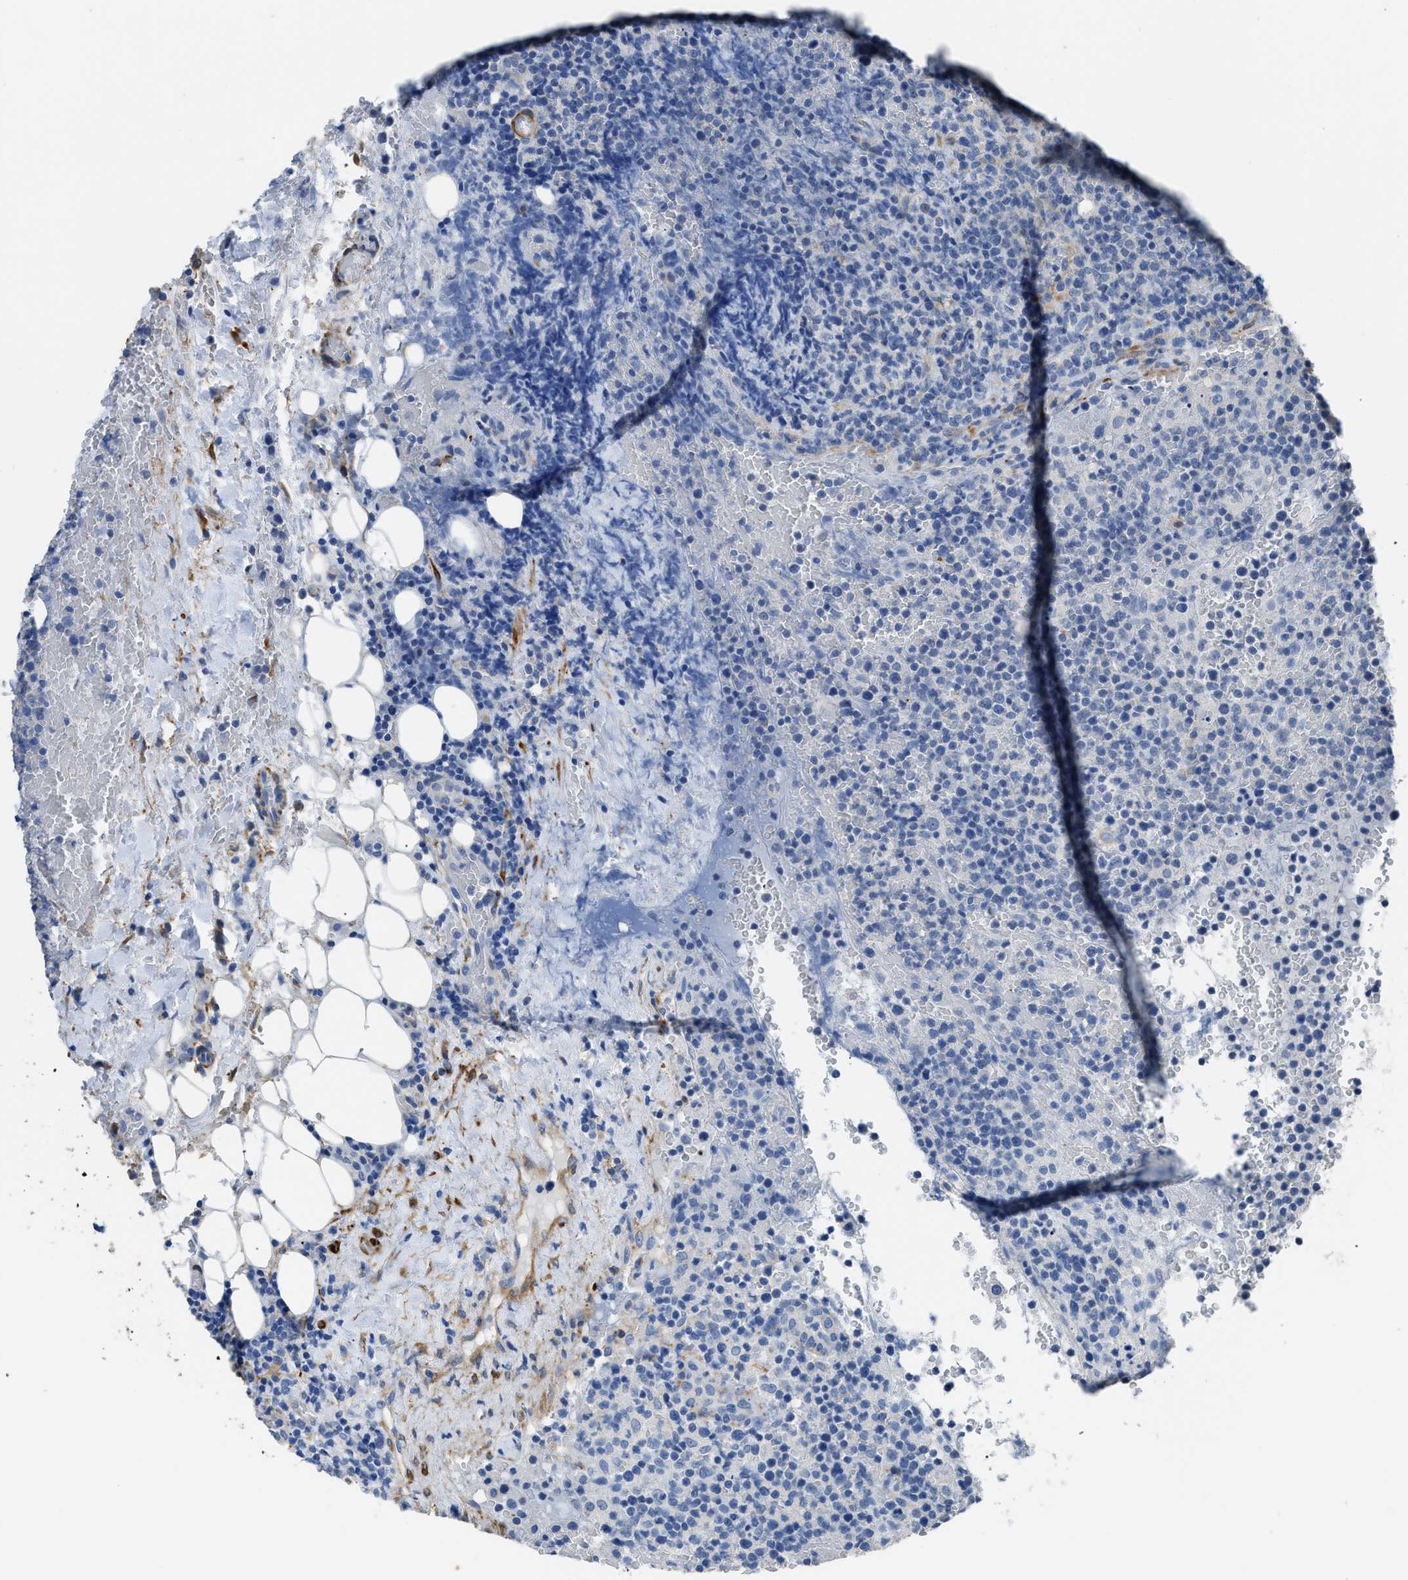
{"staining": {"intensity": "negative", "quantity": "none", "location": "none"}, "tissue": "lymphoma", "cell_type": "Tumor cells", "image_type": "cancer", "snomed": [{"axis": "morphology", "description": "Malignant lymphoma, non-Hodgkin's type, High grade"}, {"axis": "topography", "description": "Lymph node"}], "caption": "Image shows no significant protein positivity in tumor cells of high-grade malignant lymphoma, non-Hodgkin's type.", "gene": "ZSWIM5", "patient": {"sex": "male", "age": 61}}